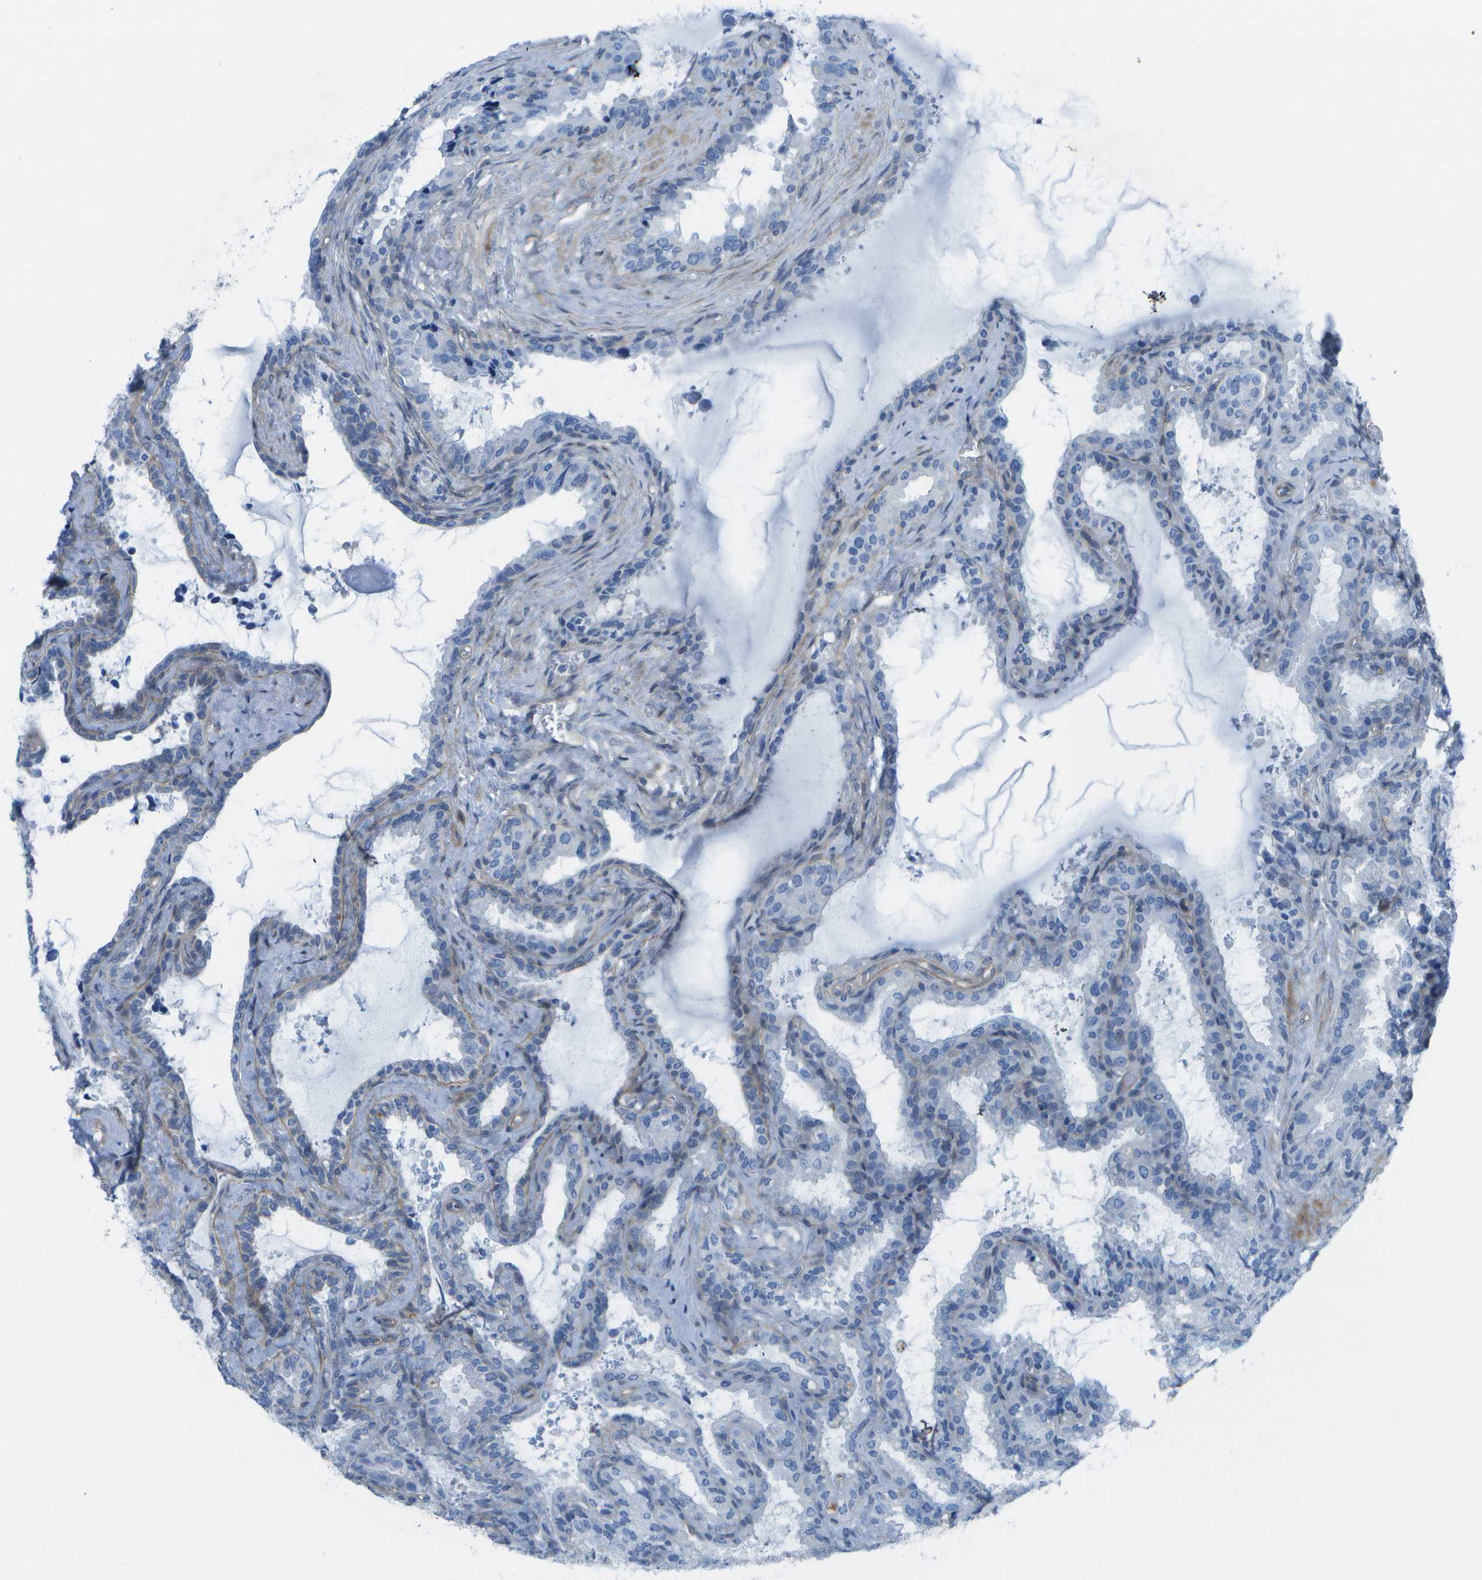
{"staining": {"intensity": "negative", "quantity": "none", "location": "none"}, "tissue": "seminal vesicle", "cell_type": "Glandular cells", "image_type": "normal", "snomed": [{"axis": "morphology", "description": "Normal tissue, NOS"}, {"axis": "topography", "description": "Seminal veicle"}], "caption": "IHC photomicrograph of benign human seminal vesicle stained for a protein (brown), which exhibits no expression in glandular cells.", "gene": "SORBS3", "patient": {"sex": "male", "age": 46}}